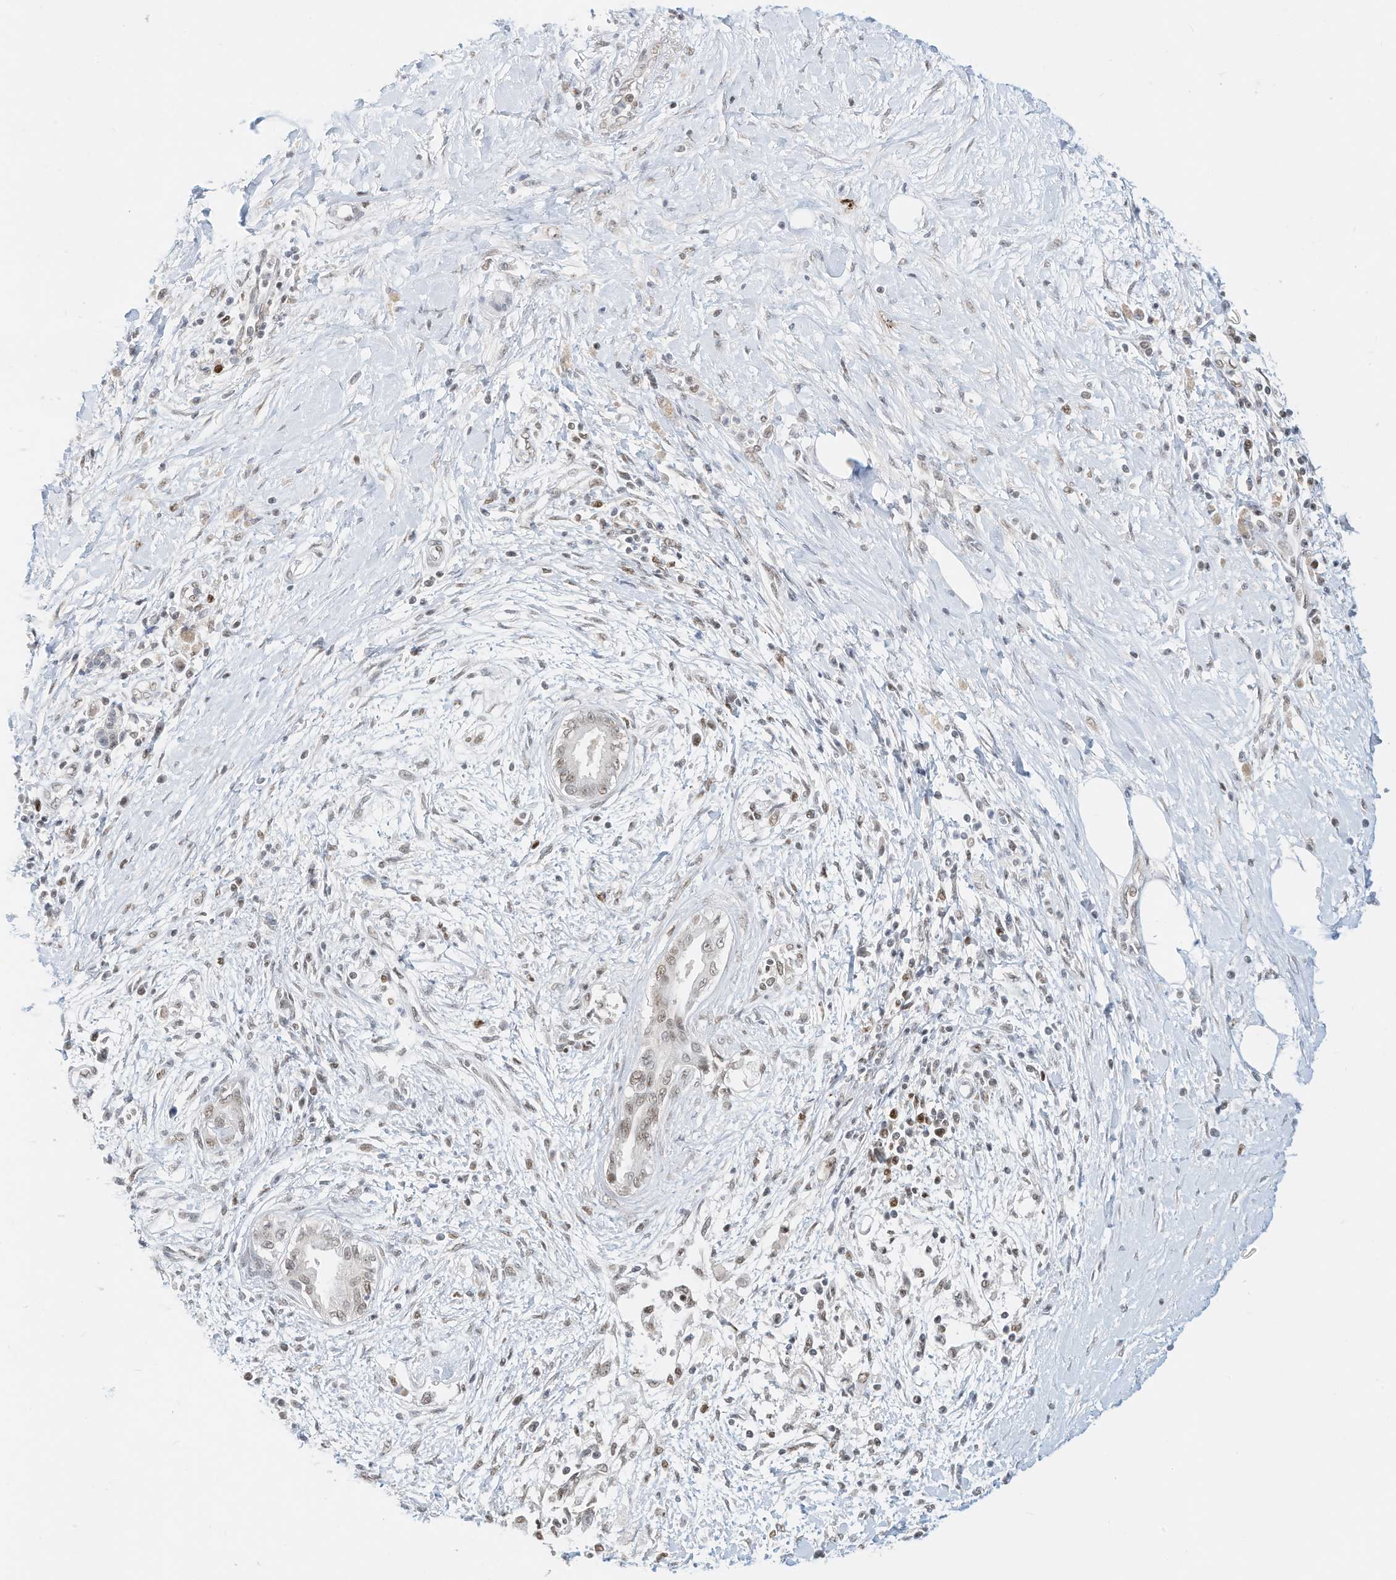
{"staining": {"intensity": "weak", "quantity": "<25%", "location": "nuclear"}, "tissue": "pancreatic cancer", "cell_type": "Tumor cells", "image_type": "cancer", "snomed": [{"axis": "morphology", "description": "Adenocarcinoma, NOS"}, {"axis": "topography", "description": "Pancreas"}], "caption": "This is an immunohistochemistry image of human adenocarcinoma (pancreatic). There is no staining in tumor cells.", "gene": "OGT", "patient": {"sex": "male", "age": 58}}